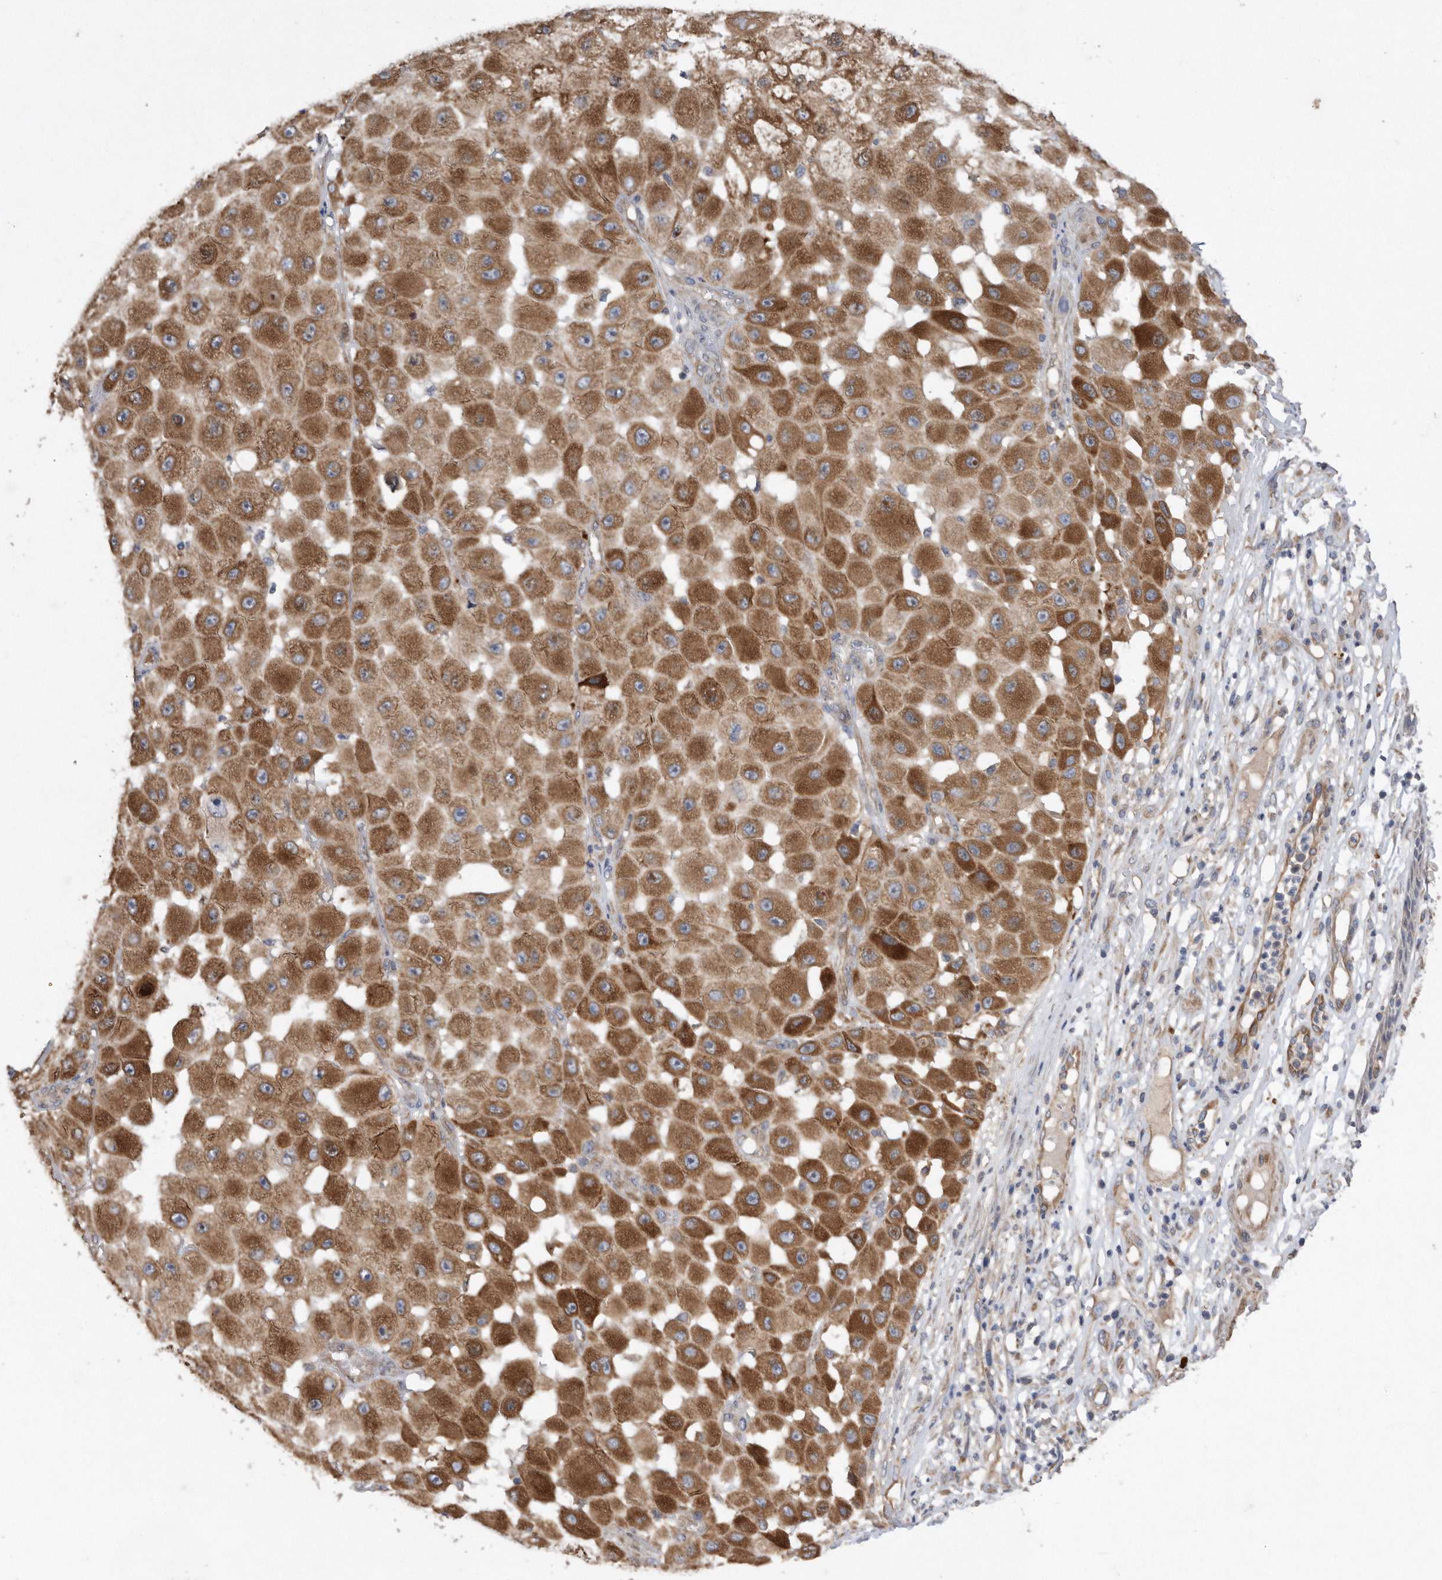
{"staining": {"intensity": "strong", "quantity": ">75%", "location": "cytoplasmic/membranous"}, "tissue": "melanoma", "cell_type": "Tumor cells", "image_type": "cancer", "snomed": [{"axis": "morphology", "description": "Malignant melanoma, NOS"}, {"axis": "topography", "description": "Skin"}], "caption": "Immunohistochemical staining of malignant melanoma displays strong cytoplasmic/membranous protein staining in approximately >75% of tumor cells. The staining was performed using DAB (3,3'-diaminobenzidine) to visualize the protein expression in brown, while the nuclei were stained in blue with hematoxylin (Magnification: 20x).", "gene": "PON2", "patient": {"sex": "female", "age": 81}}